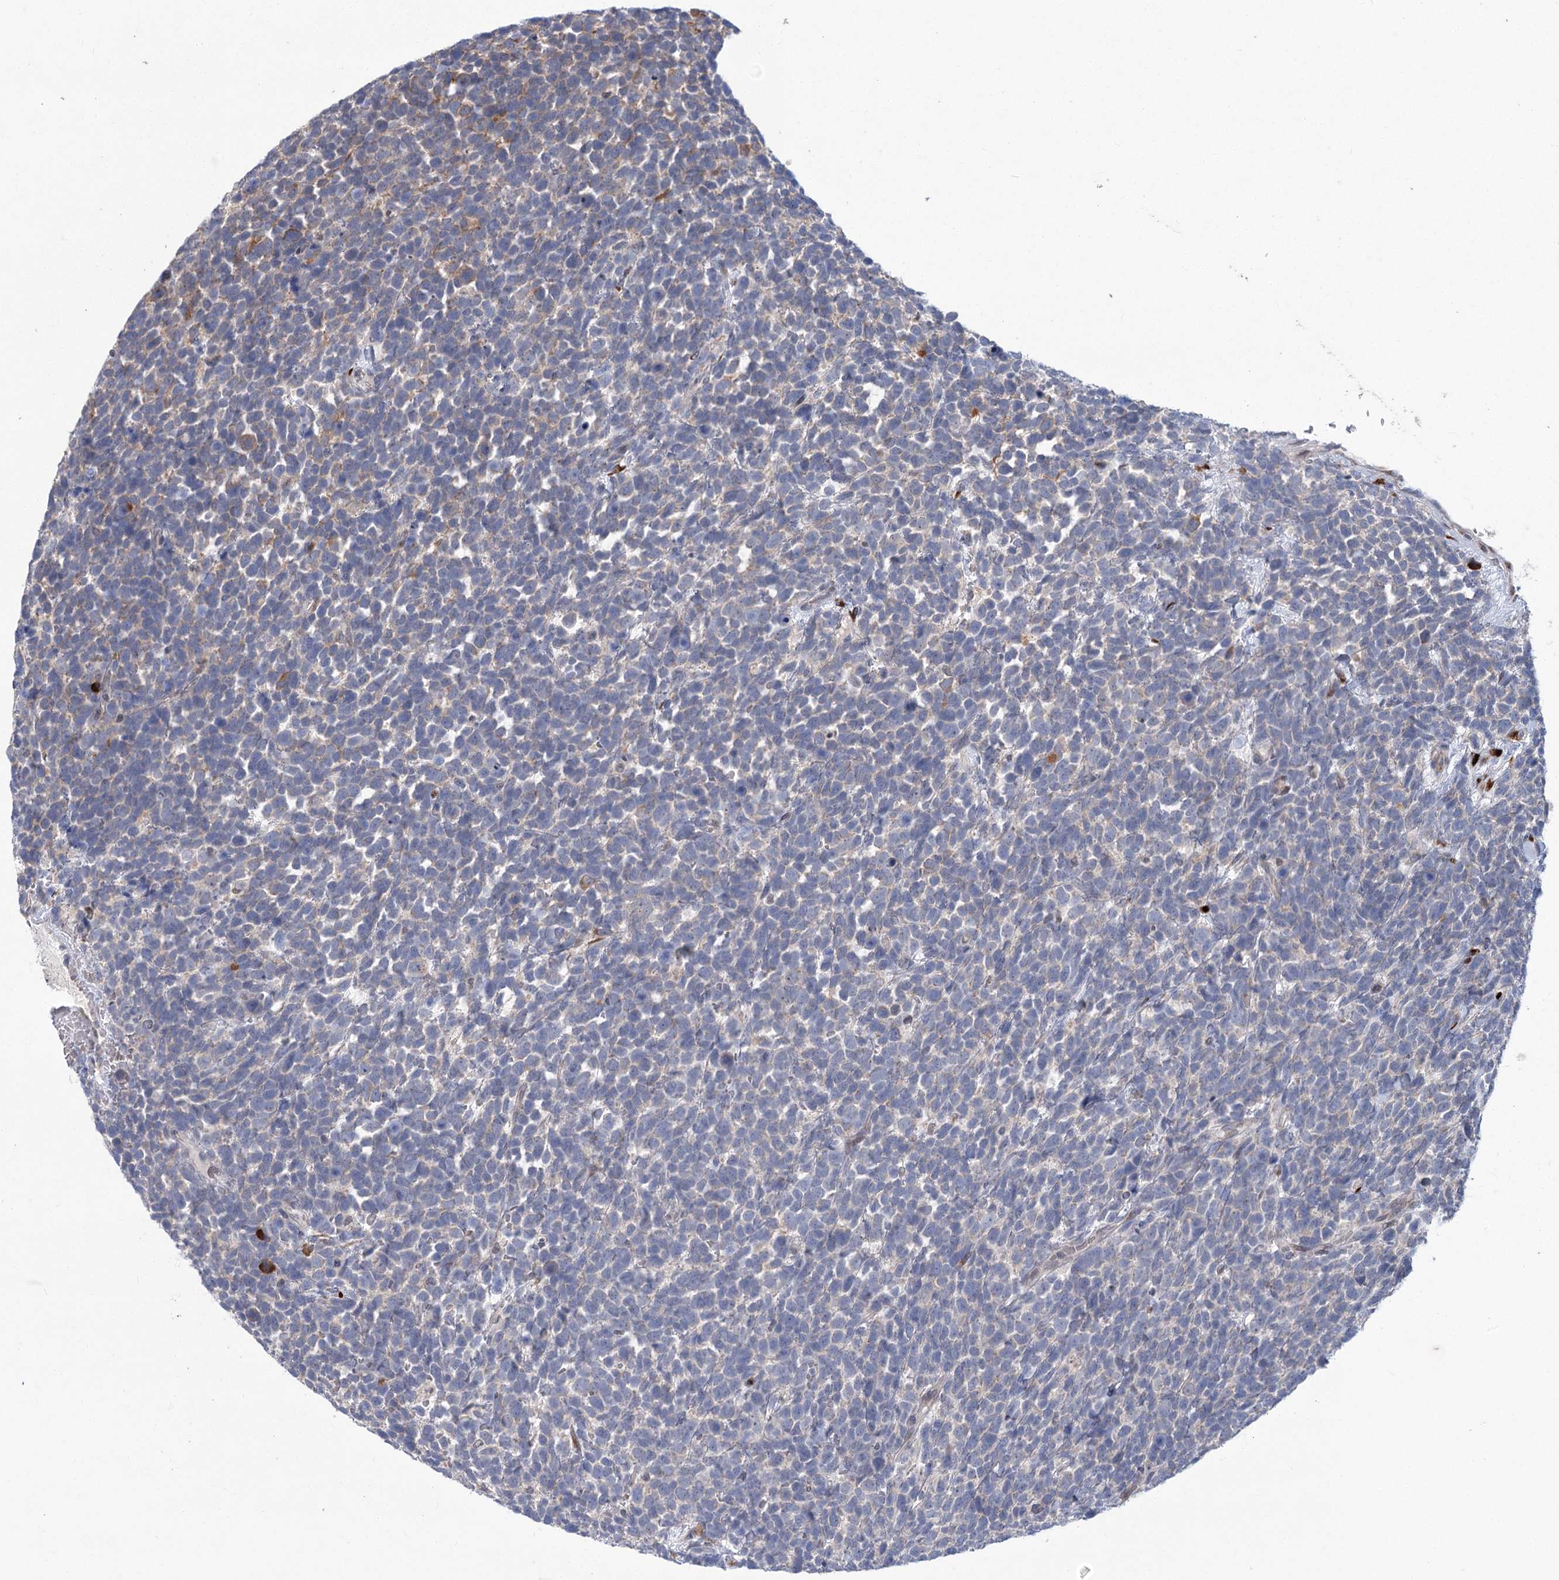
{"staining": {"intensity": "negative", "quantity": "none", "location": "none"}, "tissue": "urothelial cancer", "cell_type": "Tumor cells", "image_type": "cancer", "snomed": [{"axis": "morphology", "description": "Urothelial carcinoma, High grade"}, {"axis": "topography", "description": "Urinary bladder"}], "caption": "A histopathology image of human high-grade urothelial carcinoma is negative for staining in tumor cells.", "gene": "GCNT4", "patient": {"sex": "female", "age": 82}}